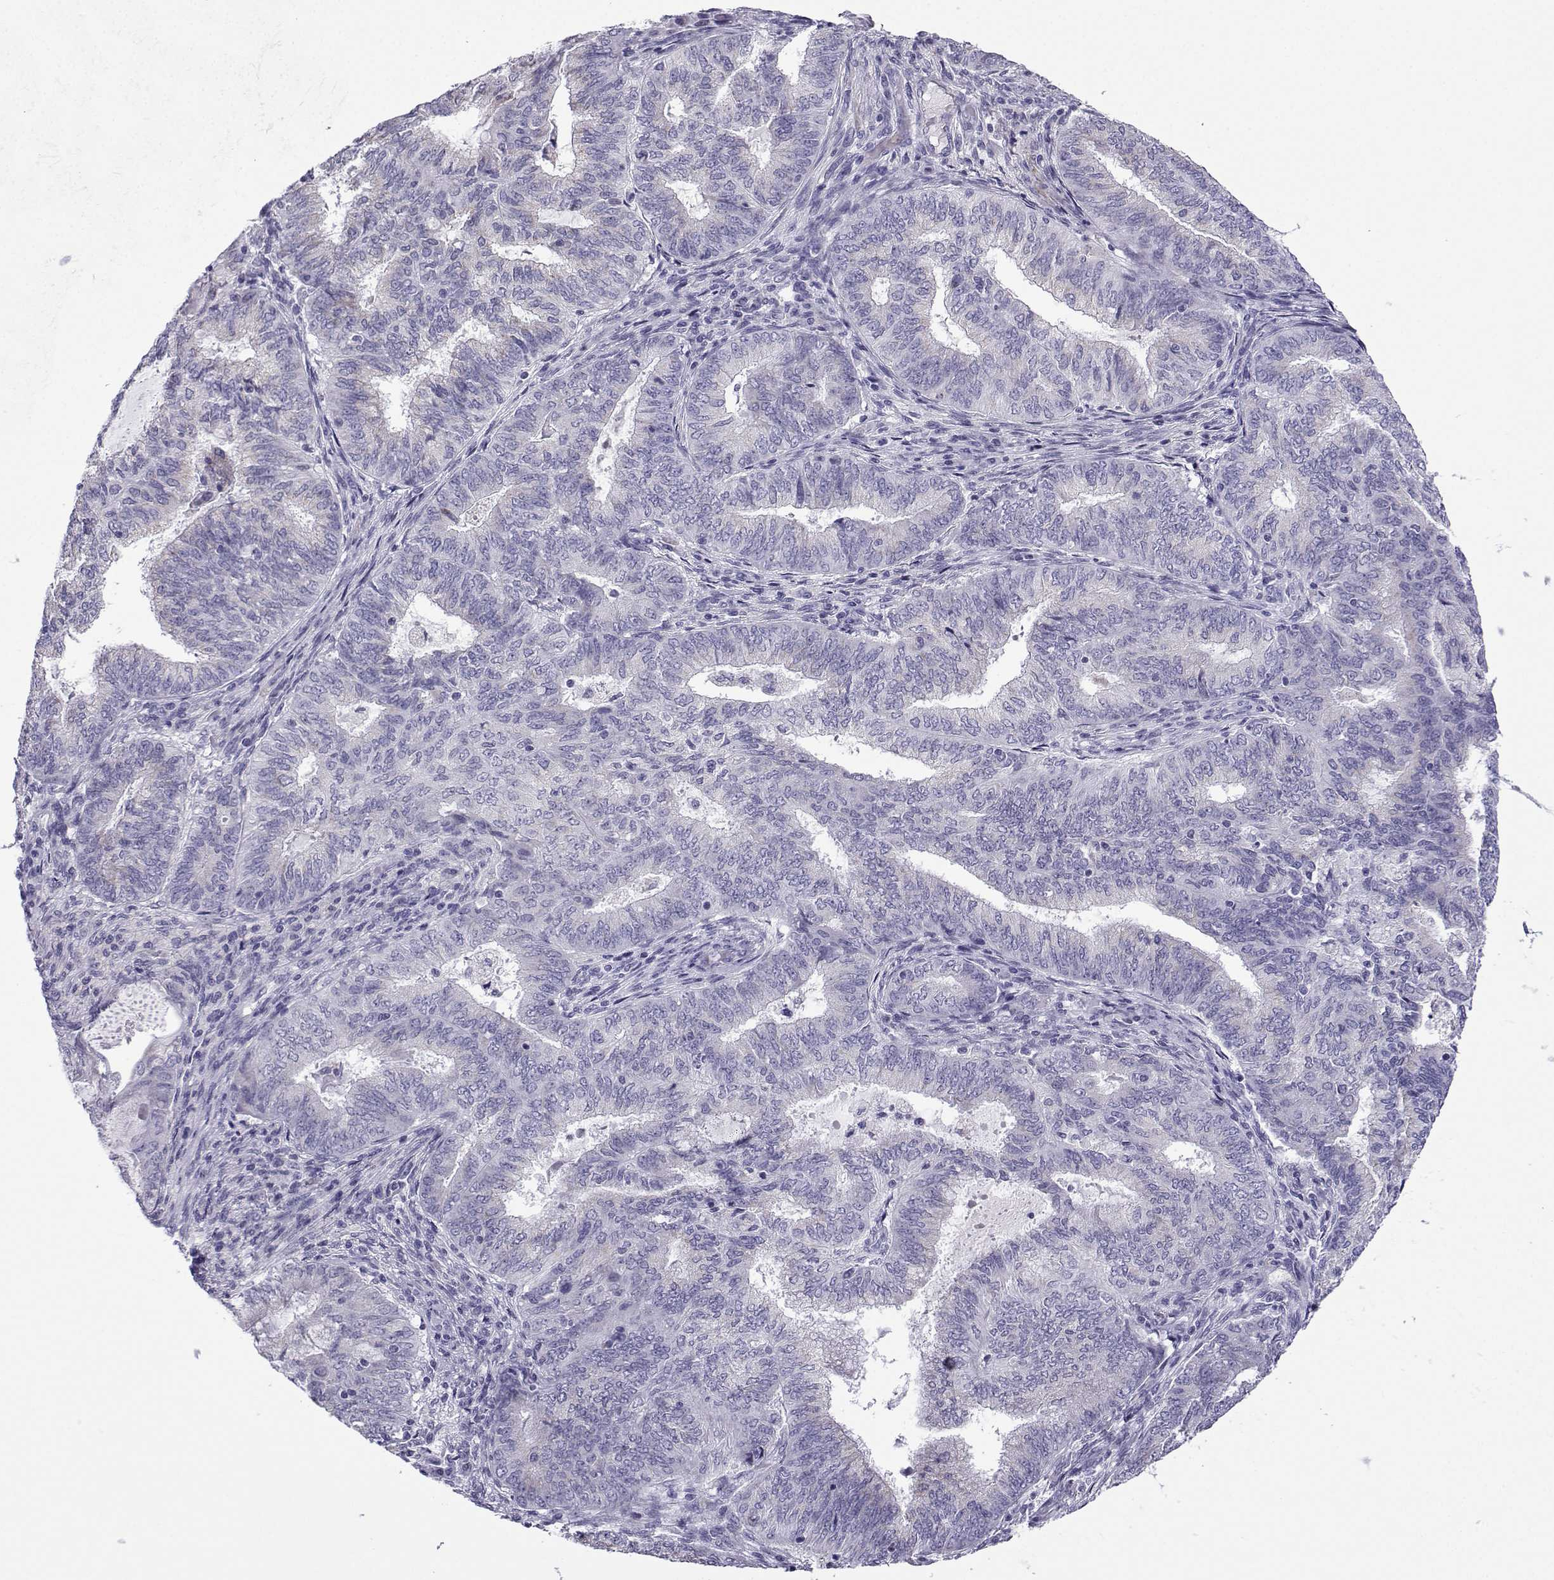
{"staining": {"intensity": "negative", "quantity": "none", "location": "none"}, "tissue": "endometrial cancer", "cell_type": "Tumor cells", "image_type": "cancer", "snomed": [{"axis": "morphology", "description": "Adenocarcinoma, NOS"}, {"axis": "topography", "description": "Endometrium"}], "caption": "Human endometrial cancer (adenocarcinoma) stained for a protein using immunohistochemistry reveals no positivity in tumor cells.", "gene": "ACRBP", "patient": {"sex": "female", "age": 62}}